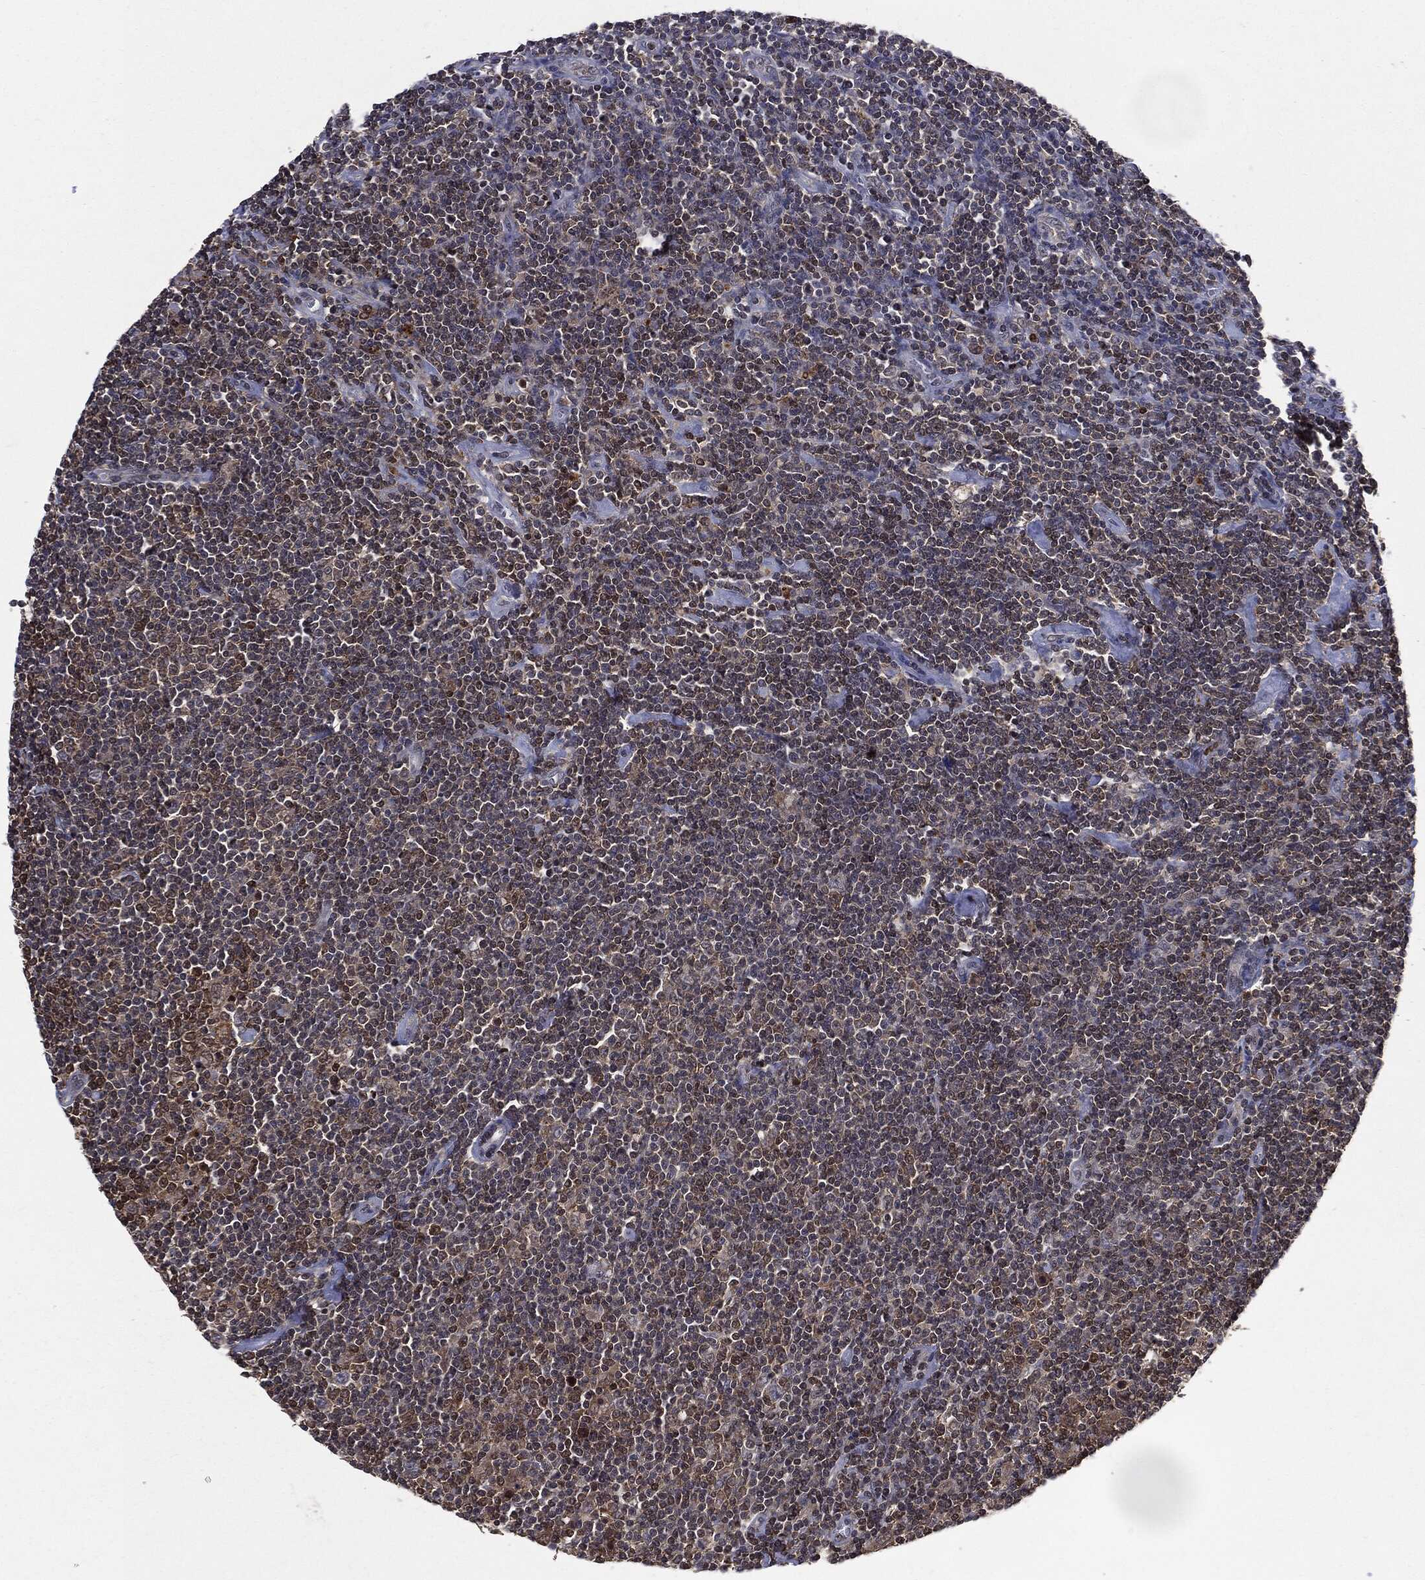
{"staining": {"intensity": "negative", "quantity": "none", "location": "none"}, "tissue": "lymphoma", "cell_type": "Tumor cells", "image_type": "cancer", "snomed": [{"axis": "morphology", "description": "Hodgkin's disease, NOS"}, {"axis": "topography", "description": "Lymph node"}], "caption": "Micrograph shows no significant protein expression in tumor cells of lymphoma.", "gene": "GPI", "patient": {"sex": "male", "age": 40}}